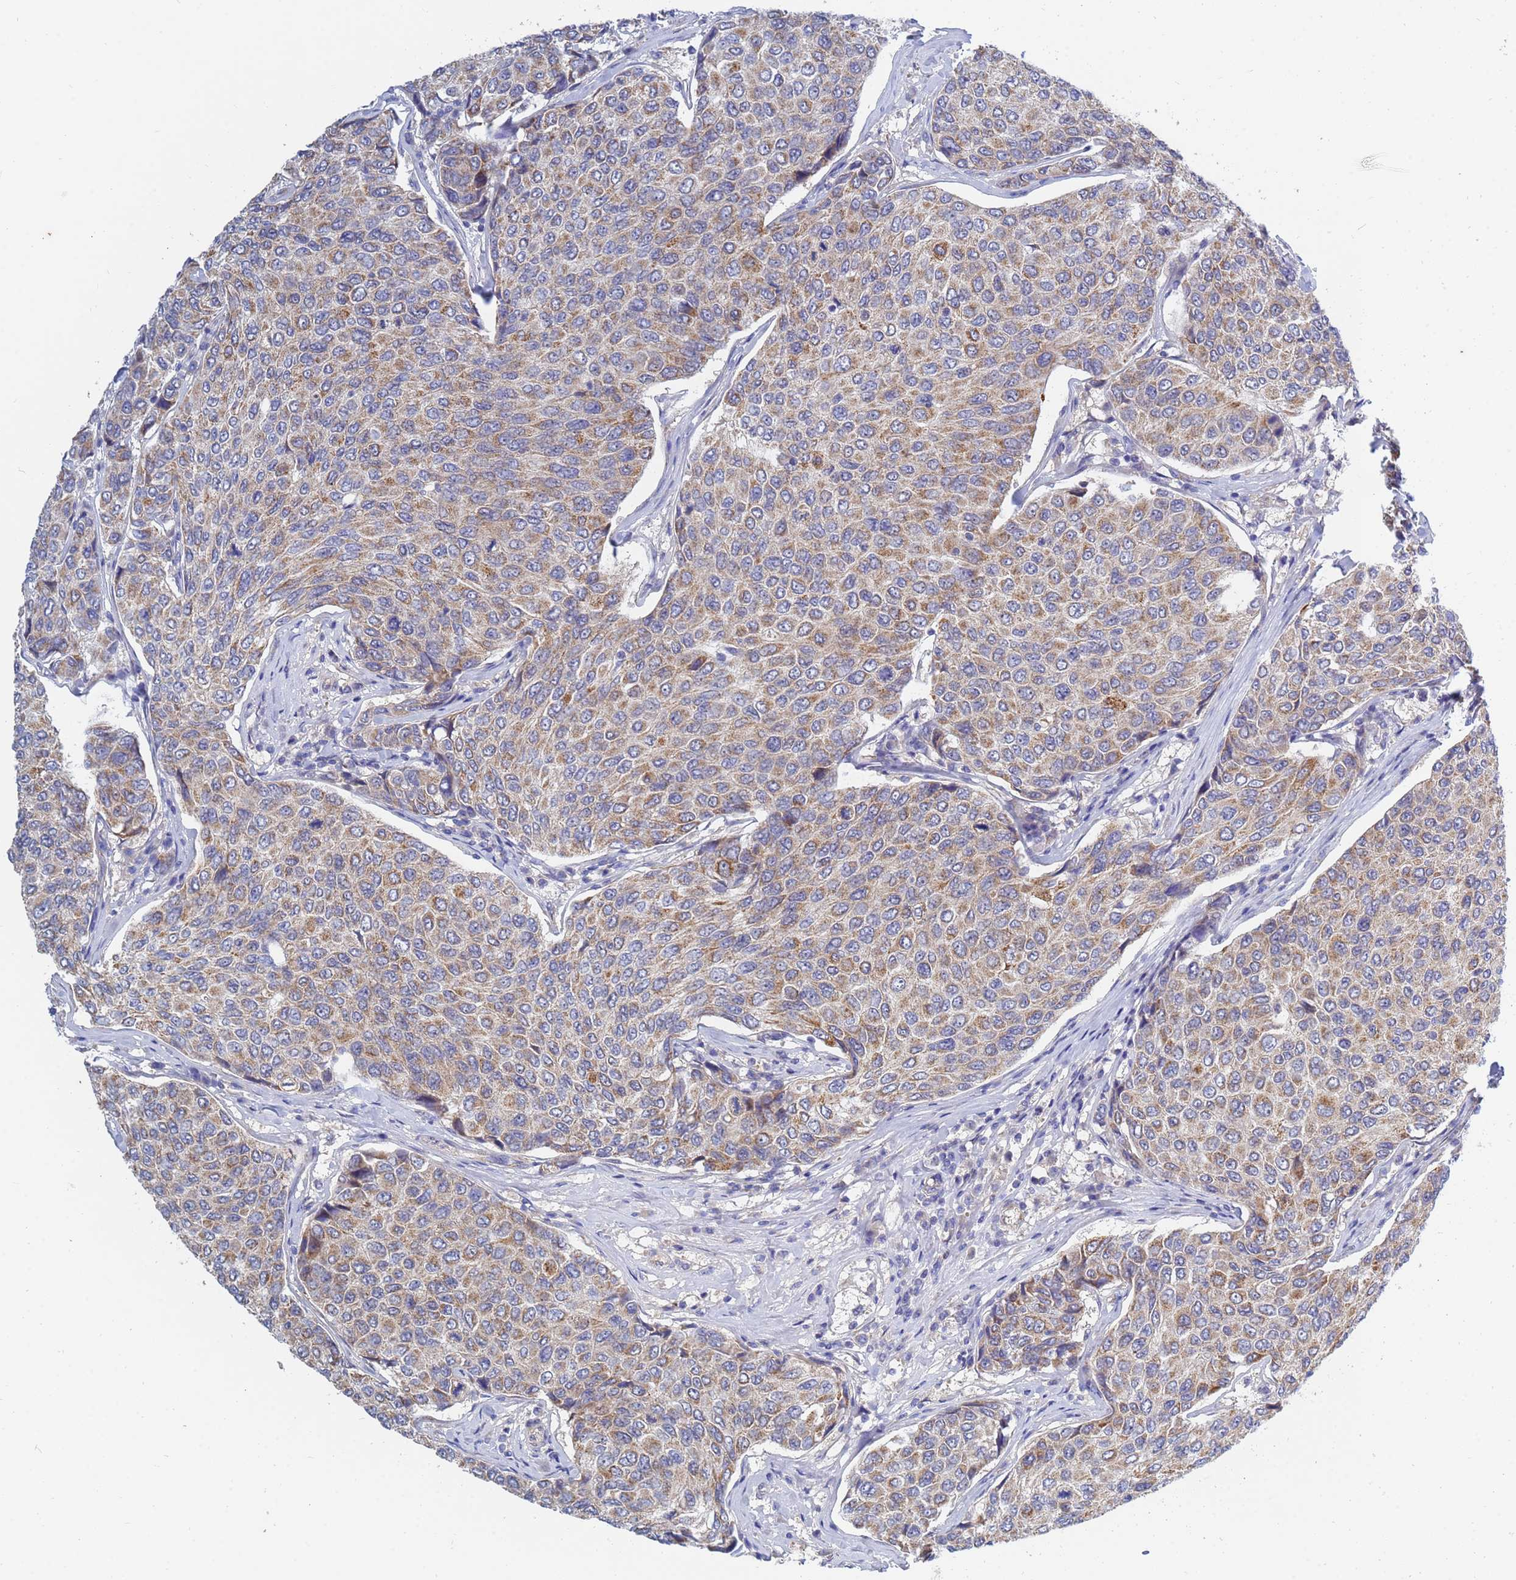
{"staining": {"intensity": "weak", "quantity": ">75%", "location": "cytoplasmic/membranous"}, "tissue": "breast cancer", "cell_type": "Tumor cells", "image_type": "cancer", "snomed": [{"axis": "morphology", "description": "Duct carcinoma"}, {"axis": "topography", "description": "Breast"}], "caption": "High-magnification brightfield microscopy of breast cancer stained with DAB (brown) and counterstained with hematoxylin (blue). tumor cells exhibit weak cytoplasmic/membranous positivity is seen in approximately>75% of cells. (Brightfield microscopy of DAB IHC at high magnification).", "gene": "SDR39U1", "patient": {"sex": "female", "age": 55}}